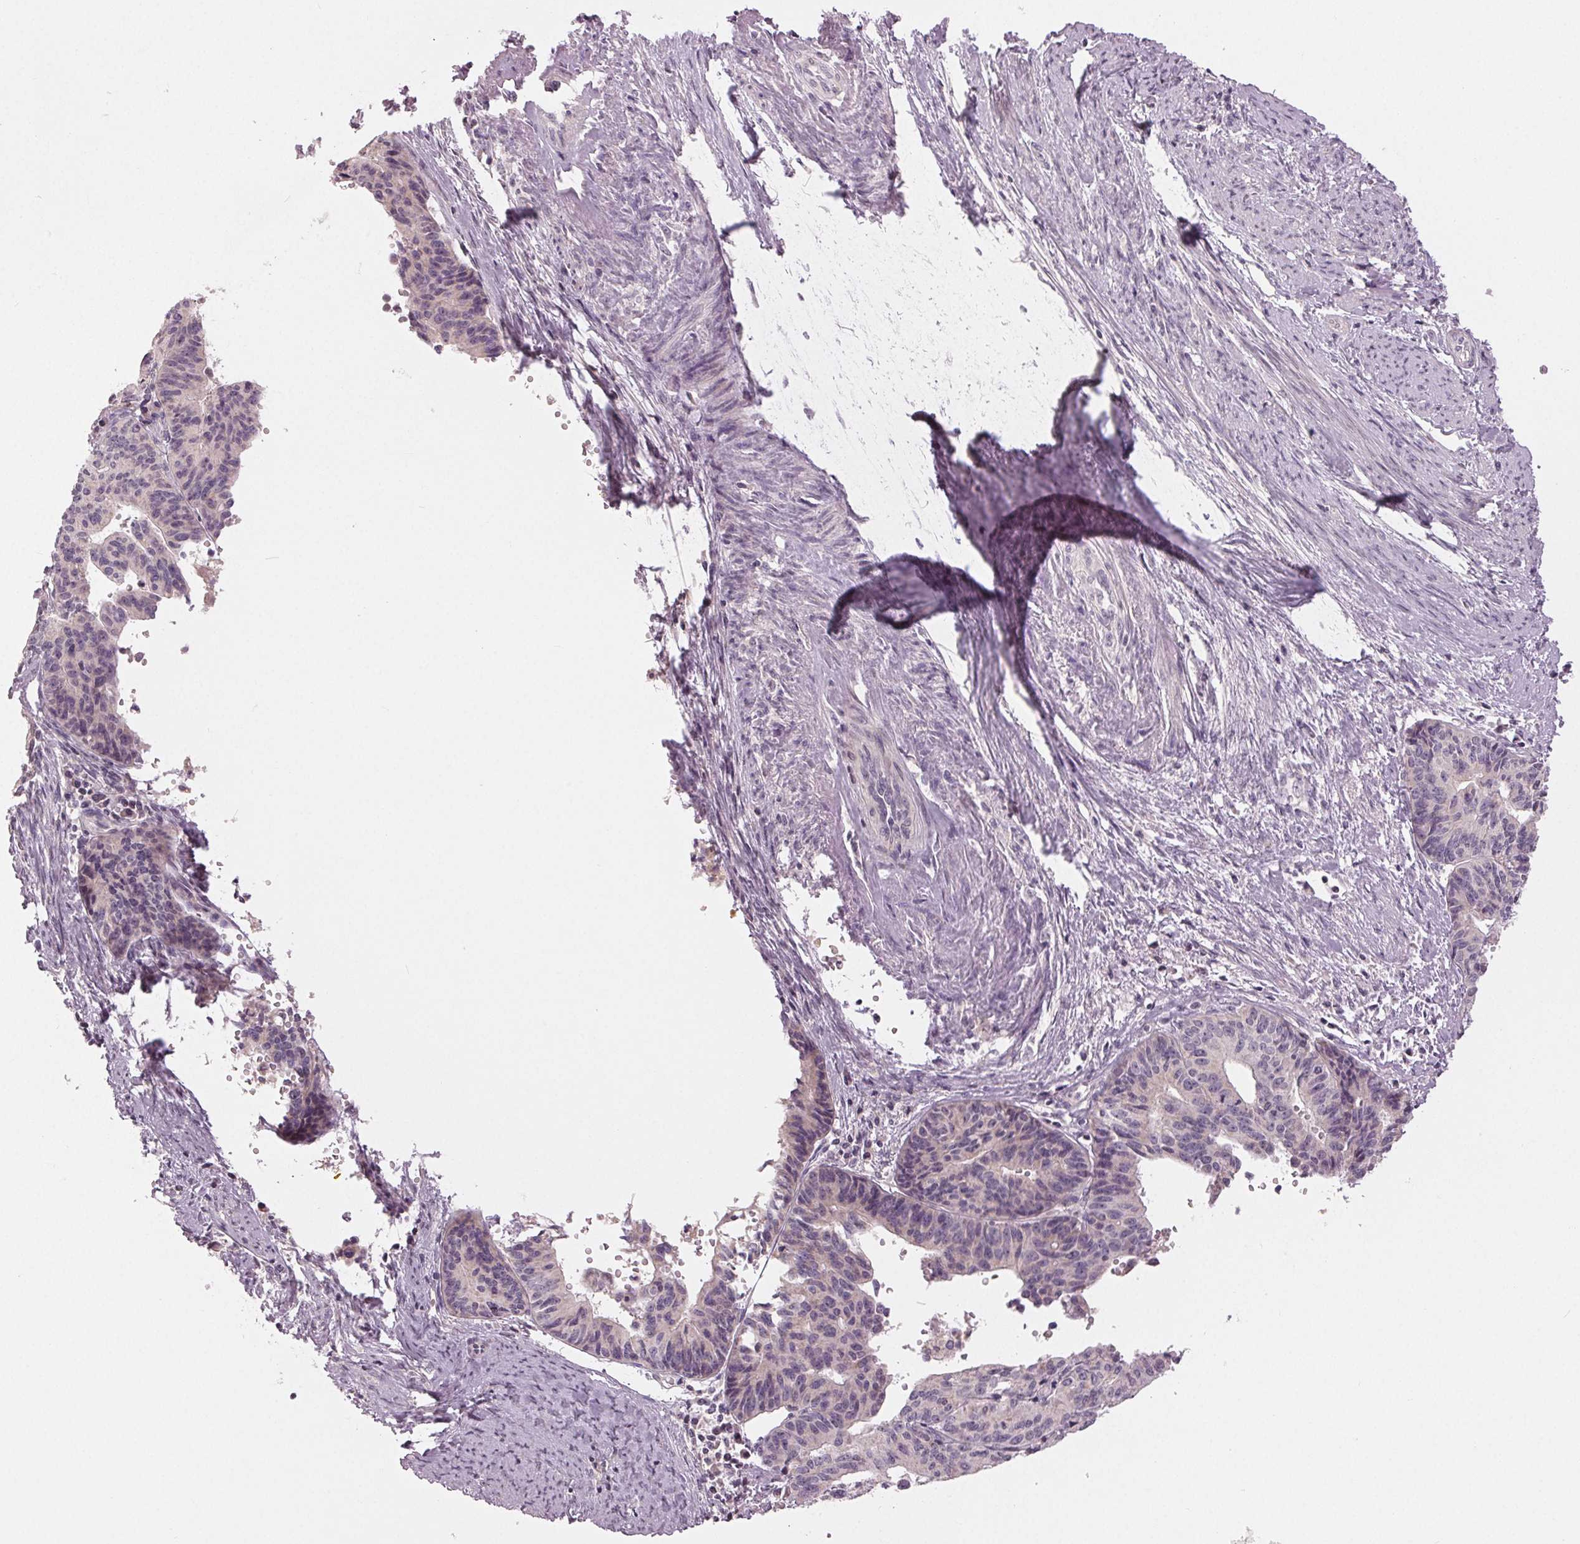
{"staining": {"intensity": "negative", "quantity": "none", "location": "none"}, "tissue": "endometrial cancer", "cell_type": "Tumor cells", "image_type": "cancer", "snomed": [{"axis": "morphology", "description": "Adenocarcinoma, NOS"}, {"axis": "topography", "description": "Endometrium"}], "caption": "The immunohistochemistry photomicrograph has no significant expression in tumor cells of endometrial cancer tissue.", "gene": "ZNF605", "patient": {"sex": "female", "age": 65}}